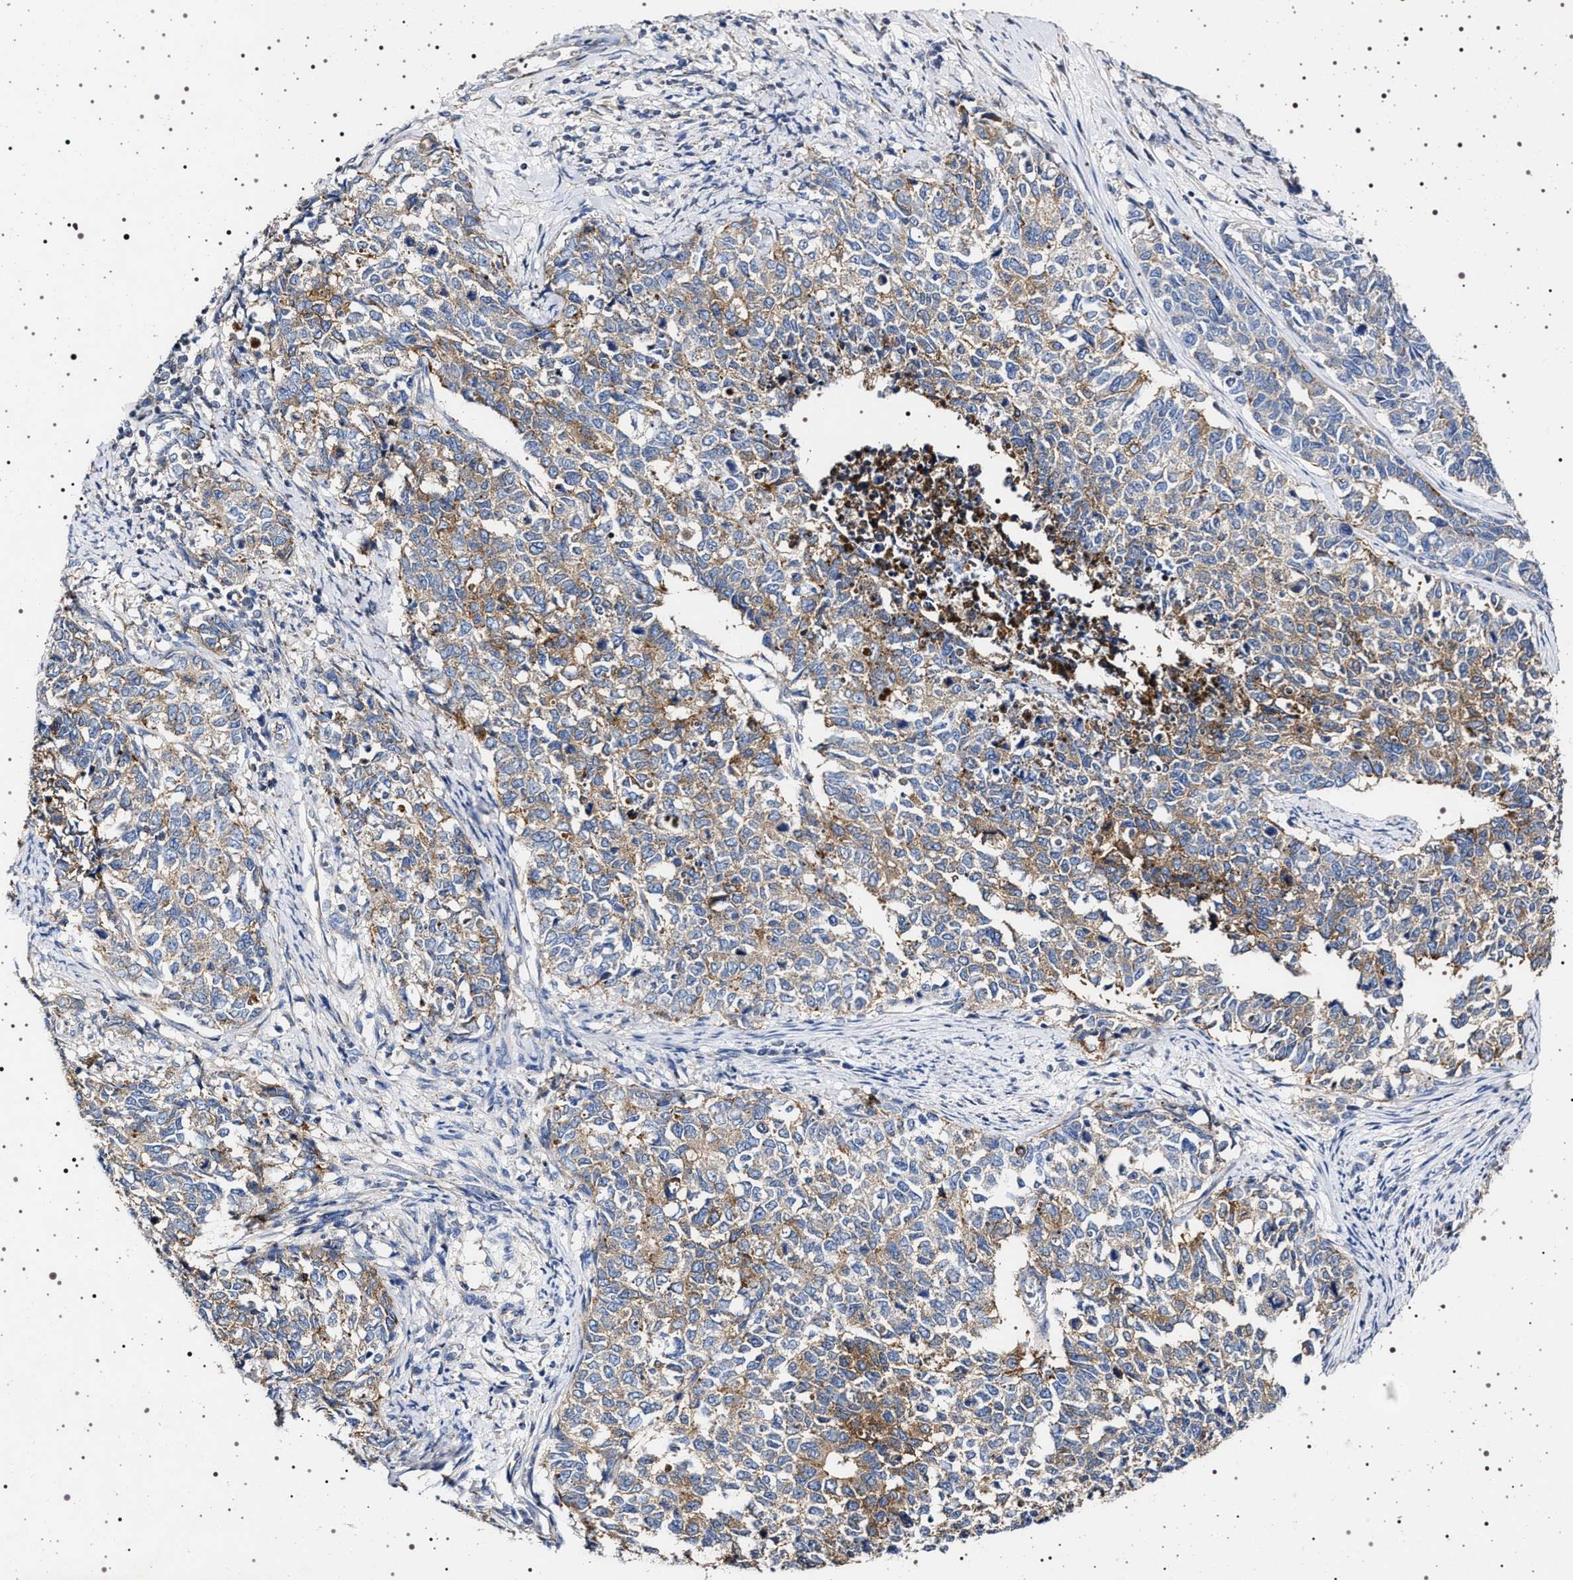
{"staining": {"intensity": "moderate", "quantity": ">75%", "location": "cytoplasmic/membranous"}, "tissue": "cervical cancer", "cell_type": "Tumor cells", "image_type": "cancer", "snomed": [{"axis": "morphology", "description": "Squamous cell carcinoma, NOS"}, {"axis": "topography", "description": "Cervix"}], "caption": "Human cervical squamous cell carcinoma stained for a protein (brown) demonstrates moderate cytoplasmic/membranous positive staining in about >75% of tumor cells.", "gene": "NAALADL2", "patient": {"sex": "female", "age": 63}}